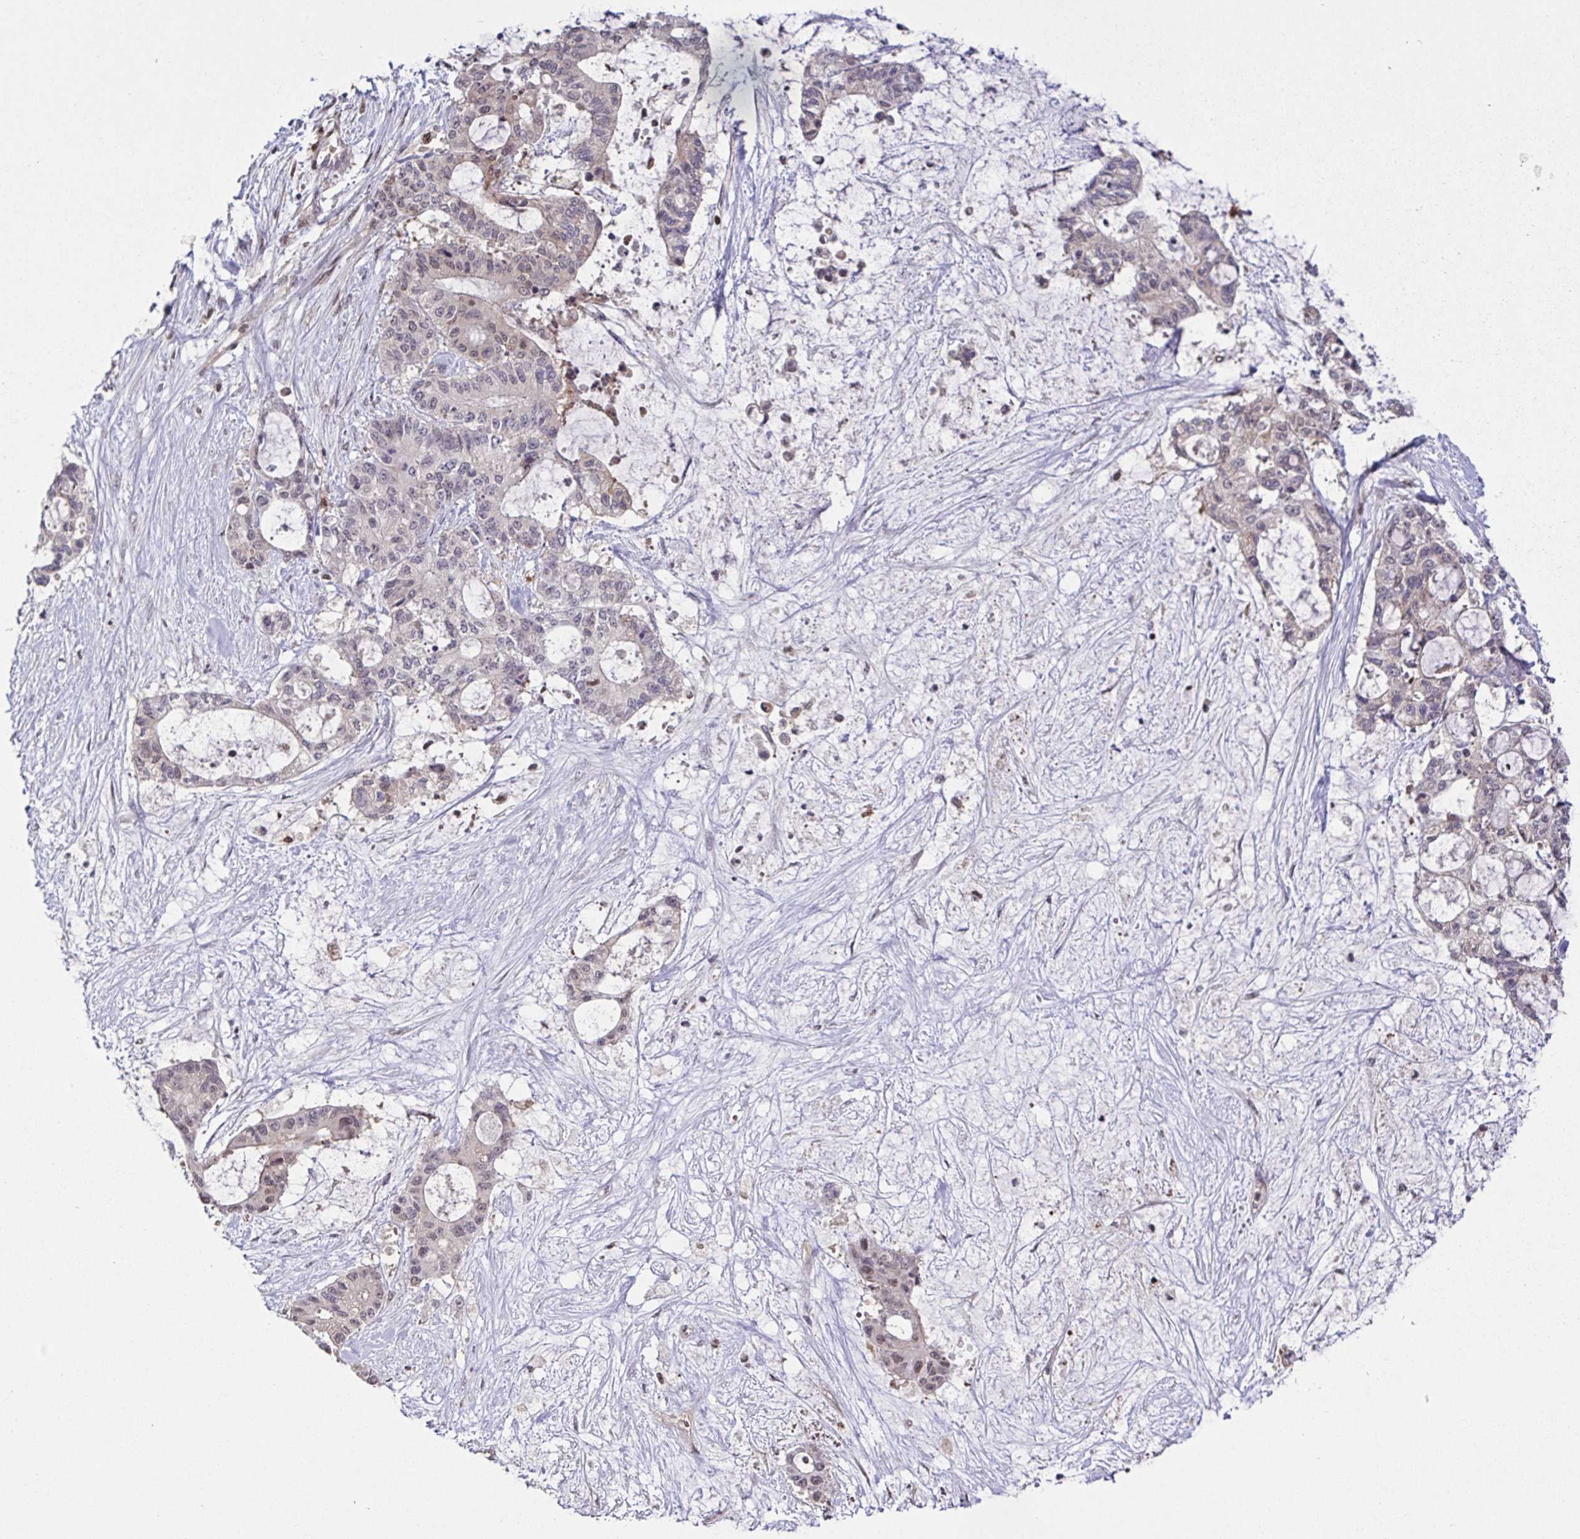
{"staining": {"intensity": "weak", "quantity": "<25%", "location": "nuclear"}, "tissue": "liver cancer", "cell_type": "Tumor cells", "image_type": "cancer", "snomed": [{"axis": "morphology", "description": "Normal tissue, NOS"}, {"axis": "morphology", "description": "Cholangiocarcinoma"}, {"axis": "topography", "description": "Liver"}, {"axis": "topography", "description": "Peripheral nerve tissue"}], "caption": "Tumor cells show no significant protein staining in cholangiocarcinoma (liver).", "gene": "PSMB9", "patient": {"sex": "female", "age": 73}}